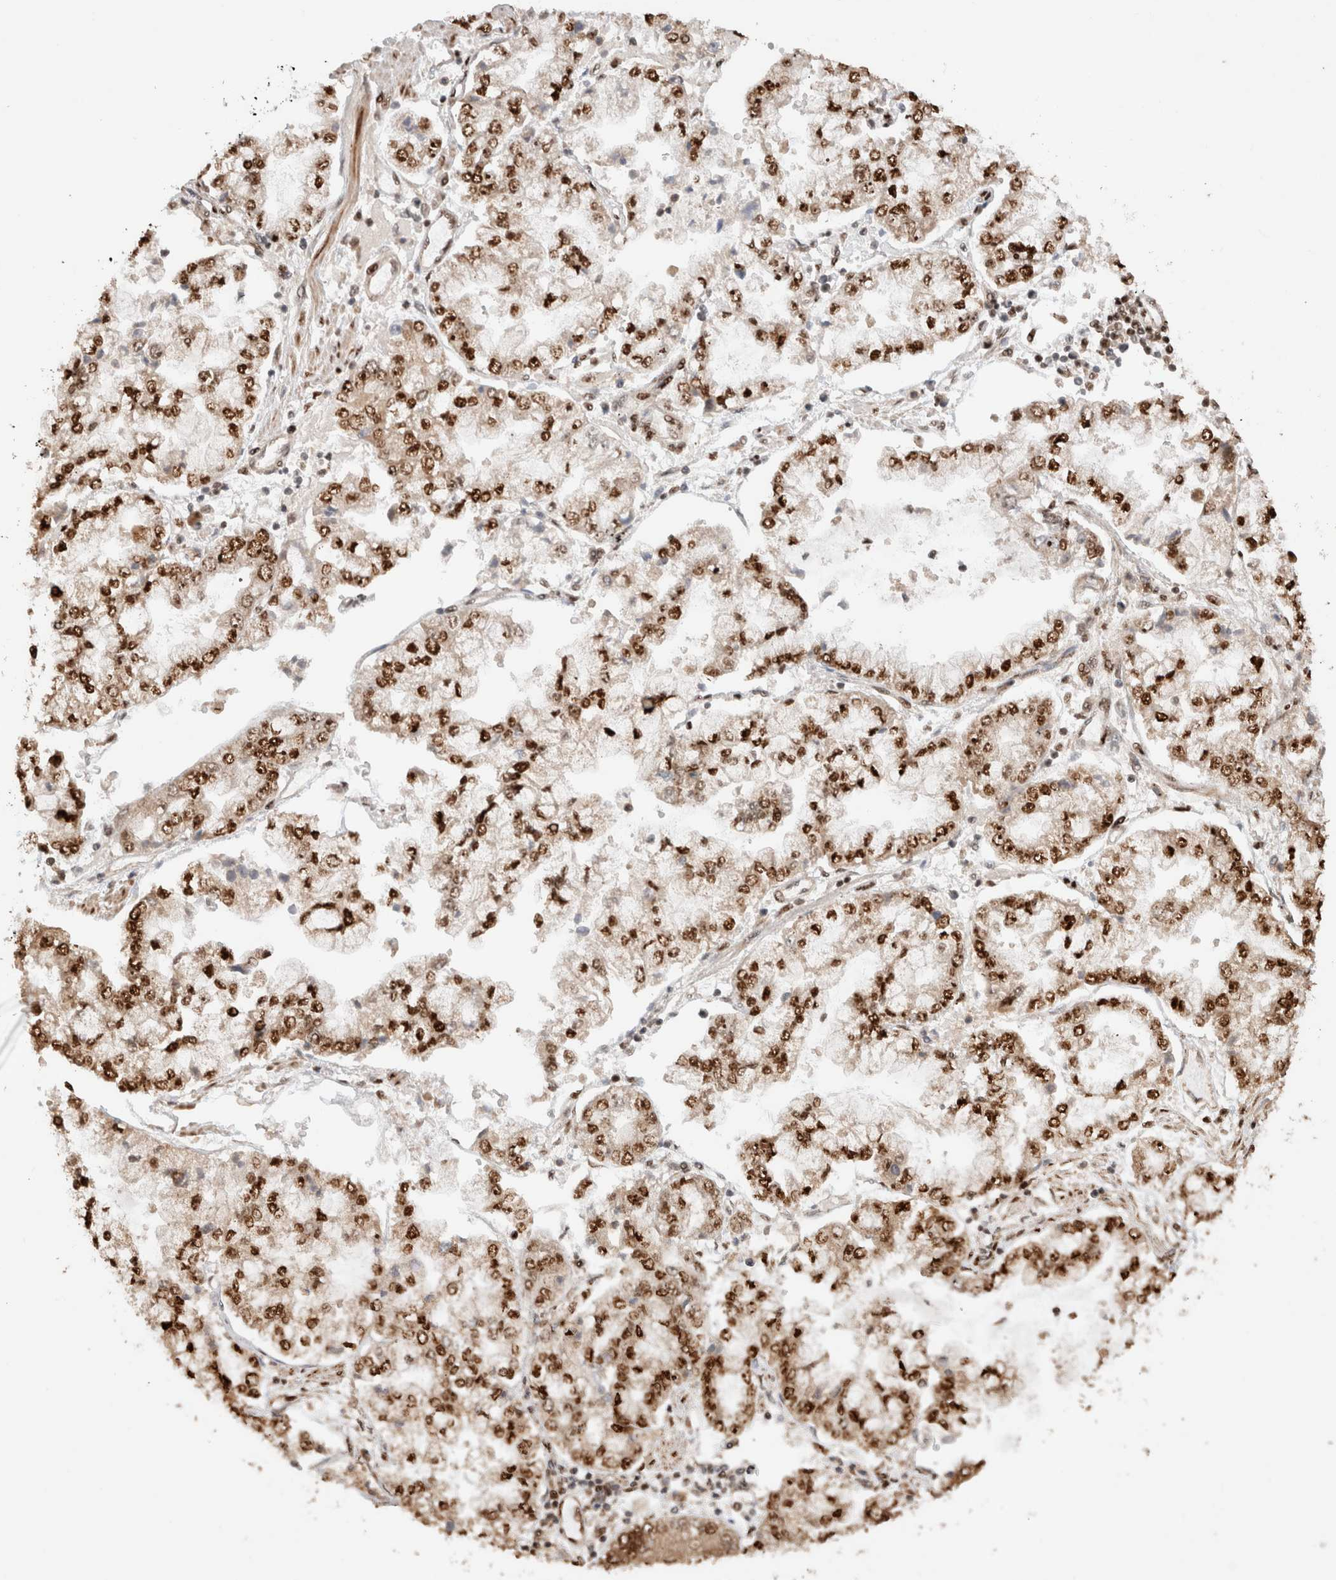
{"staining": {"intensity": "strong", "quantity": ">75%", "location": "nuclear"}, "tissue": "stomach cancer", "cell_type": "Tumor cells", "image_type": "cancer", "snomed": [{"axis": "morphology", "description": "Adenocarcinoma, NOS"}, {"axis": "topography", "description": "Stomach"}], "caption": "Stomach cancer (adenocarcinoma) tissue reveals strong nuclear staining in approximately >75% of tumor cells", "gene": "TPR", "patient": {"sex": "male", "age": 76}}